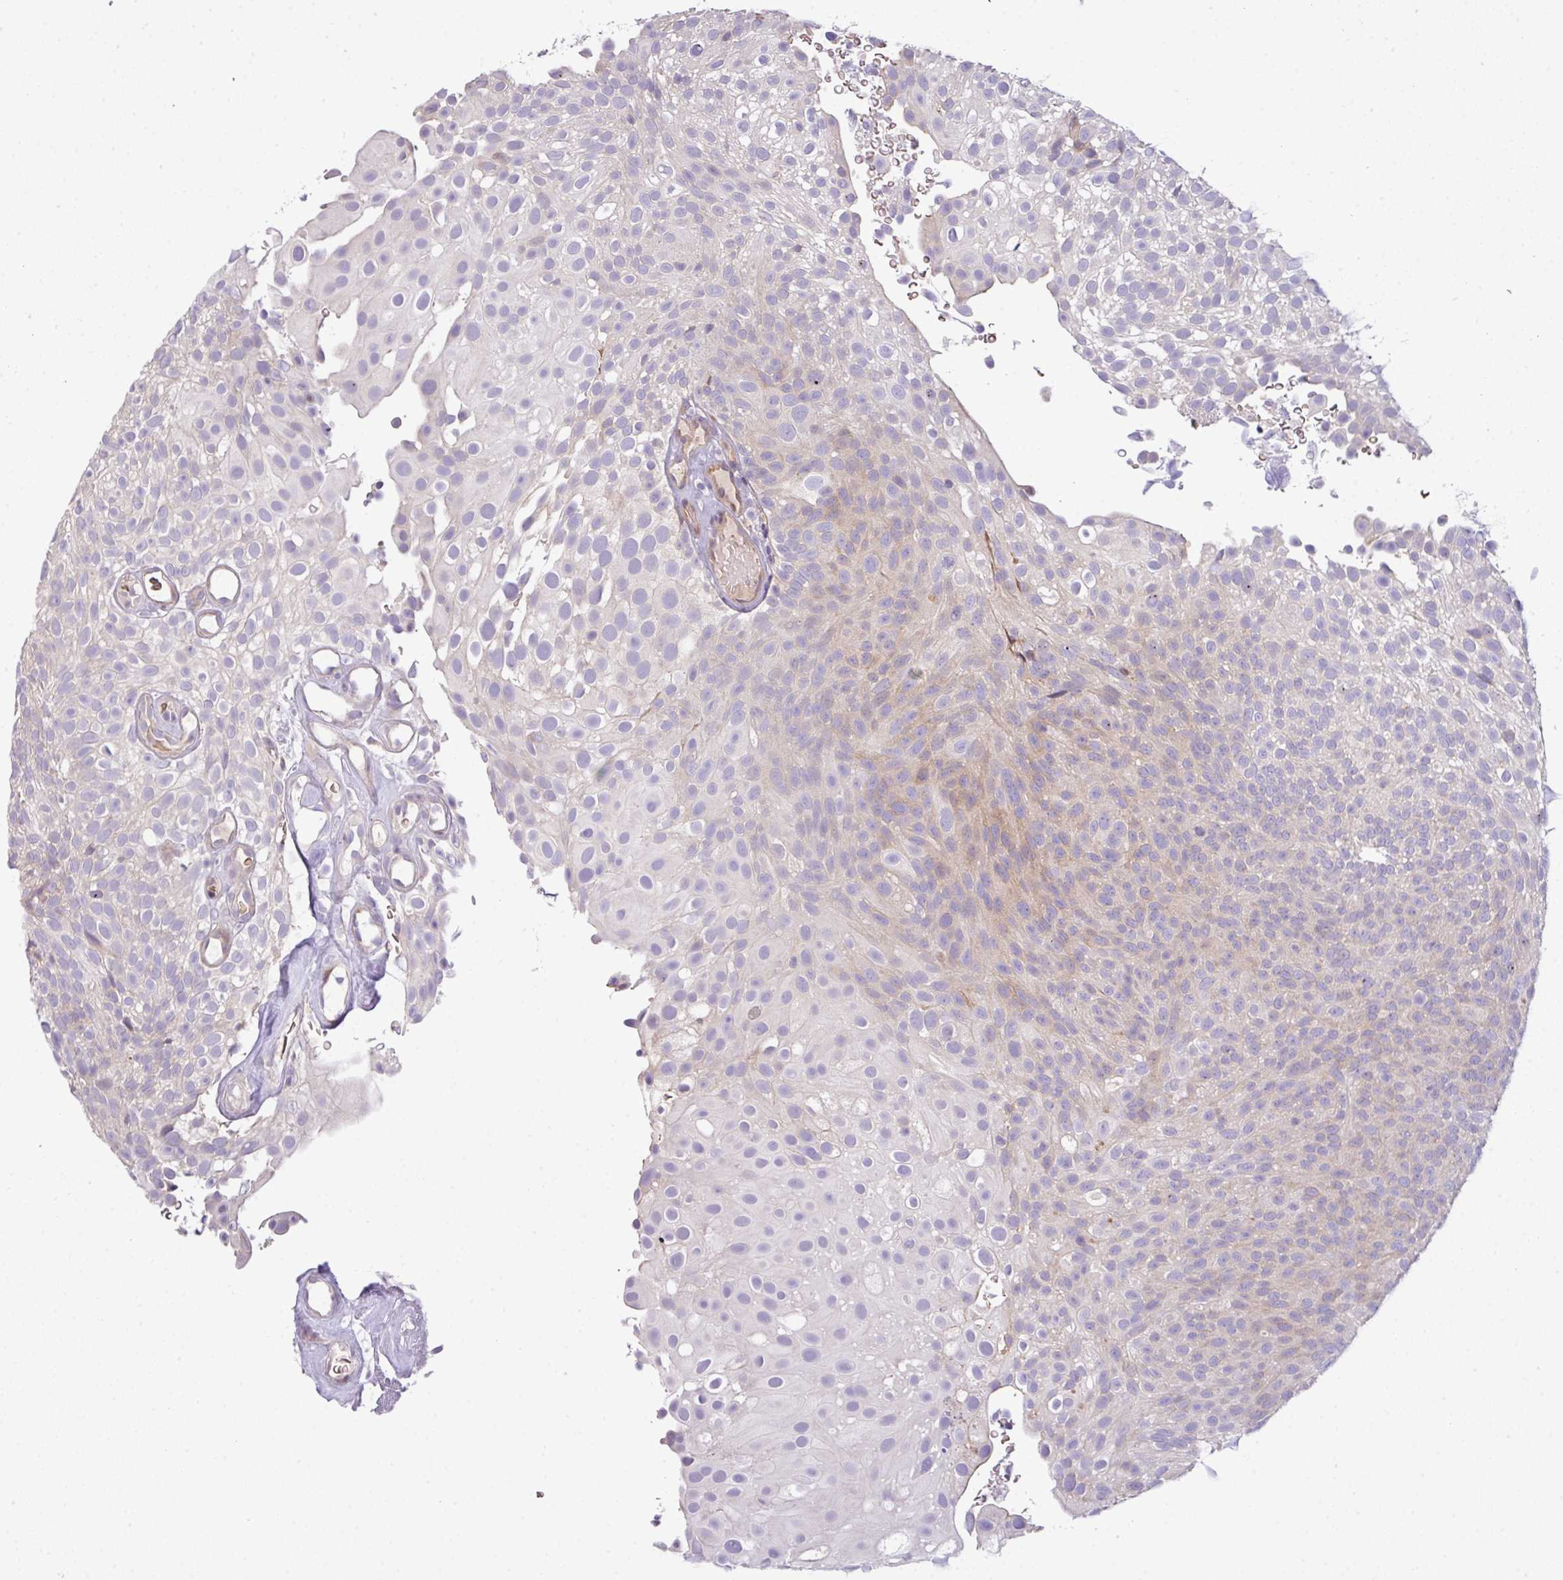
{"staining": {"intensity": "weak", "quantity": "<25%", "location": "cytoplasmic/membranous"}, "tissue": "urothelial cancer", "cell_type": "Tumor cells", "image_type": "cancer", "snomed": [{"axis": "morphology", "description": "Urothelial carcinoma, Low grade"}, {"axis": "topography", "description": "Urinary bladder"}], "caption": "Tumor cells show no significant protein staining in low-grade urothelial carcinoma. (Immunohistochemistry, brightfield microscopy, high magnification).", "gene": "PIK3R5", "patient": {"sex": "male", "age": 78}}